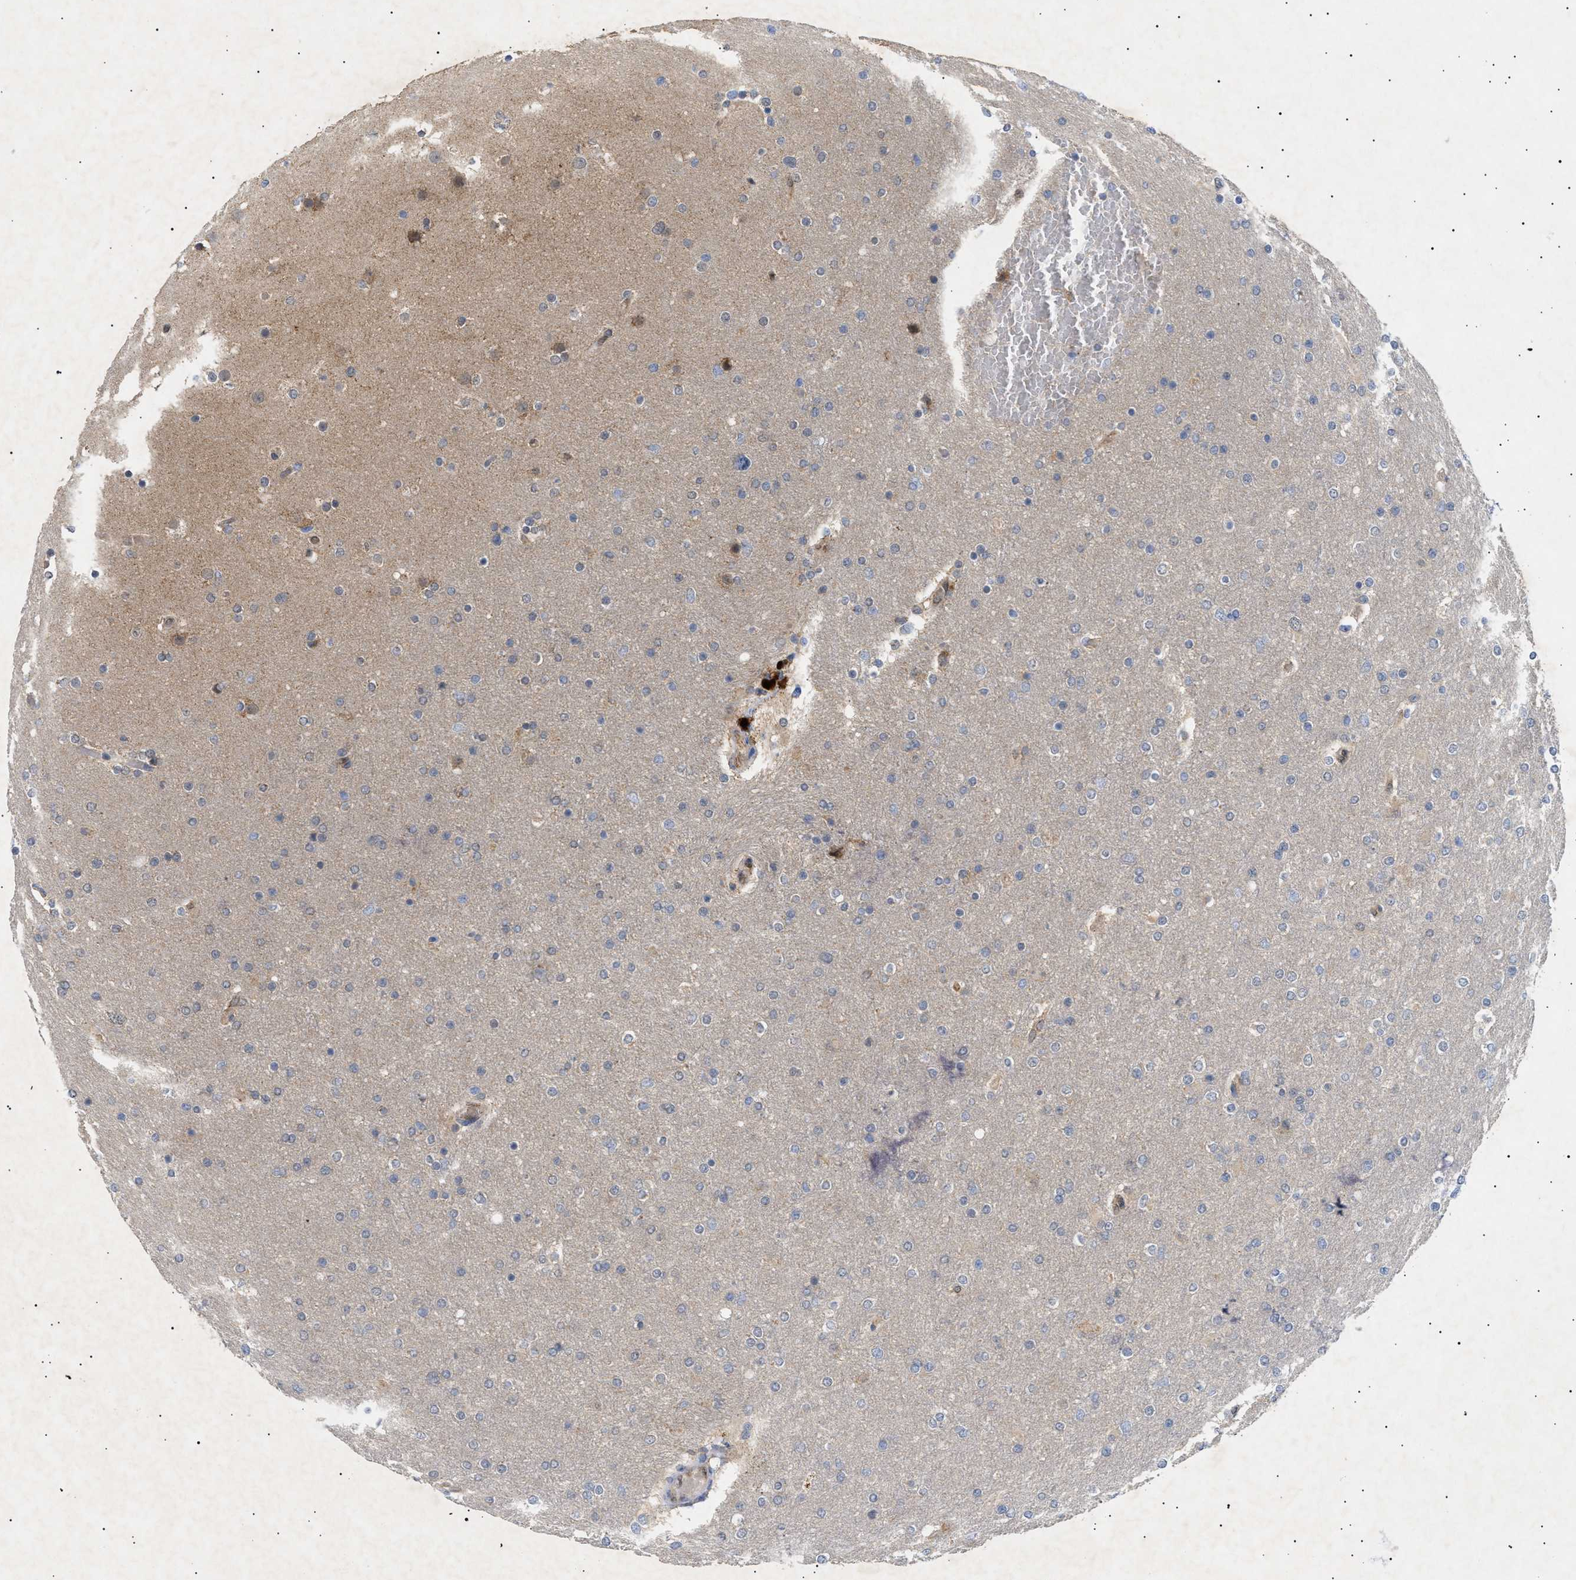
{"staining": {"intensity": "negative", "quantity": "none", "location": "none"}, "tissue": "glioma", "cell_type": "Tumor cells", "image_type": "cancer", "snomed": [{"axis": "morphology", "description": "Glioma, malignant, High grade"}, {"axis": "topography", "description": "Cerebral cortex"}], "caption": "Micrograph shows no protein staining in tumor cells of glioma tissue. Brightfield microscopy of immunohistochemistry (IHC) stained with DAB (3,3'-diaminobenzidine) (brown) and hematoxylin (blue), captured at high magnification.", "gene": "SIRT5", "patient": {"sex": "female", "age": 36}}